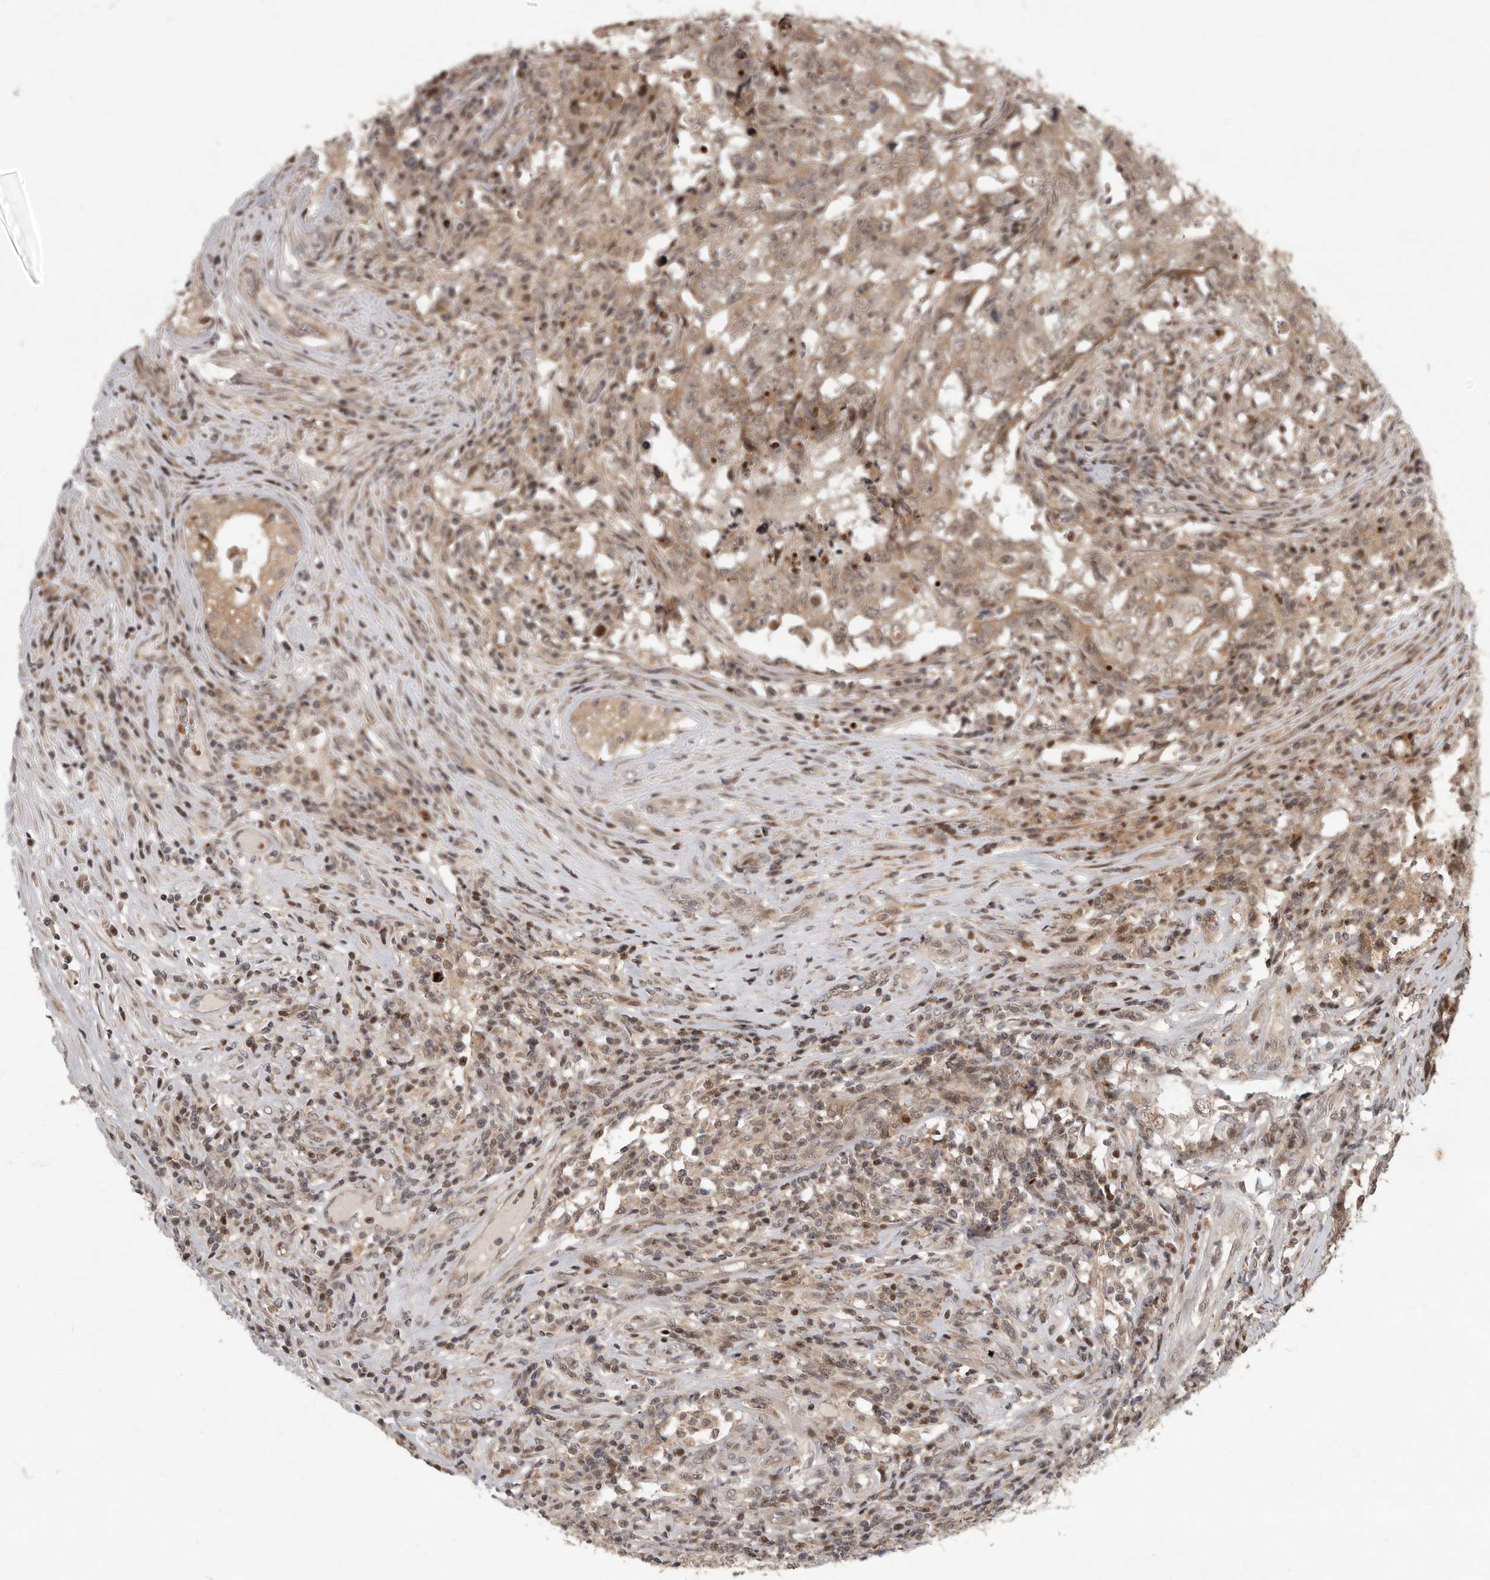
{"staining": {"intensity": "moderate", "quantity": ">75%", "location": "cytoplasmic/membranous"}, "tissue": "testis cancer", "cell_type": "Tumor cells", "image_type": "cancer", "snomed": [{"axis": "morphology", "description": "Carcinoma, Embryonal, NOS"}, {"axis": "topography", "description": "Testis"}], "caption": "The image shows a brown stain indicating the presence of a protein in the cytoplasmic/membranous of tumor cells in testis cancer.", "gene": "RABIF", "patient": {"sex": "male", "age": 26}}